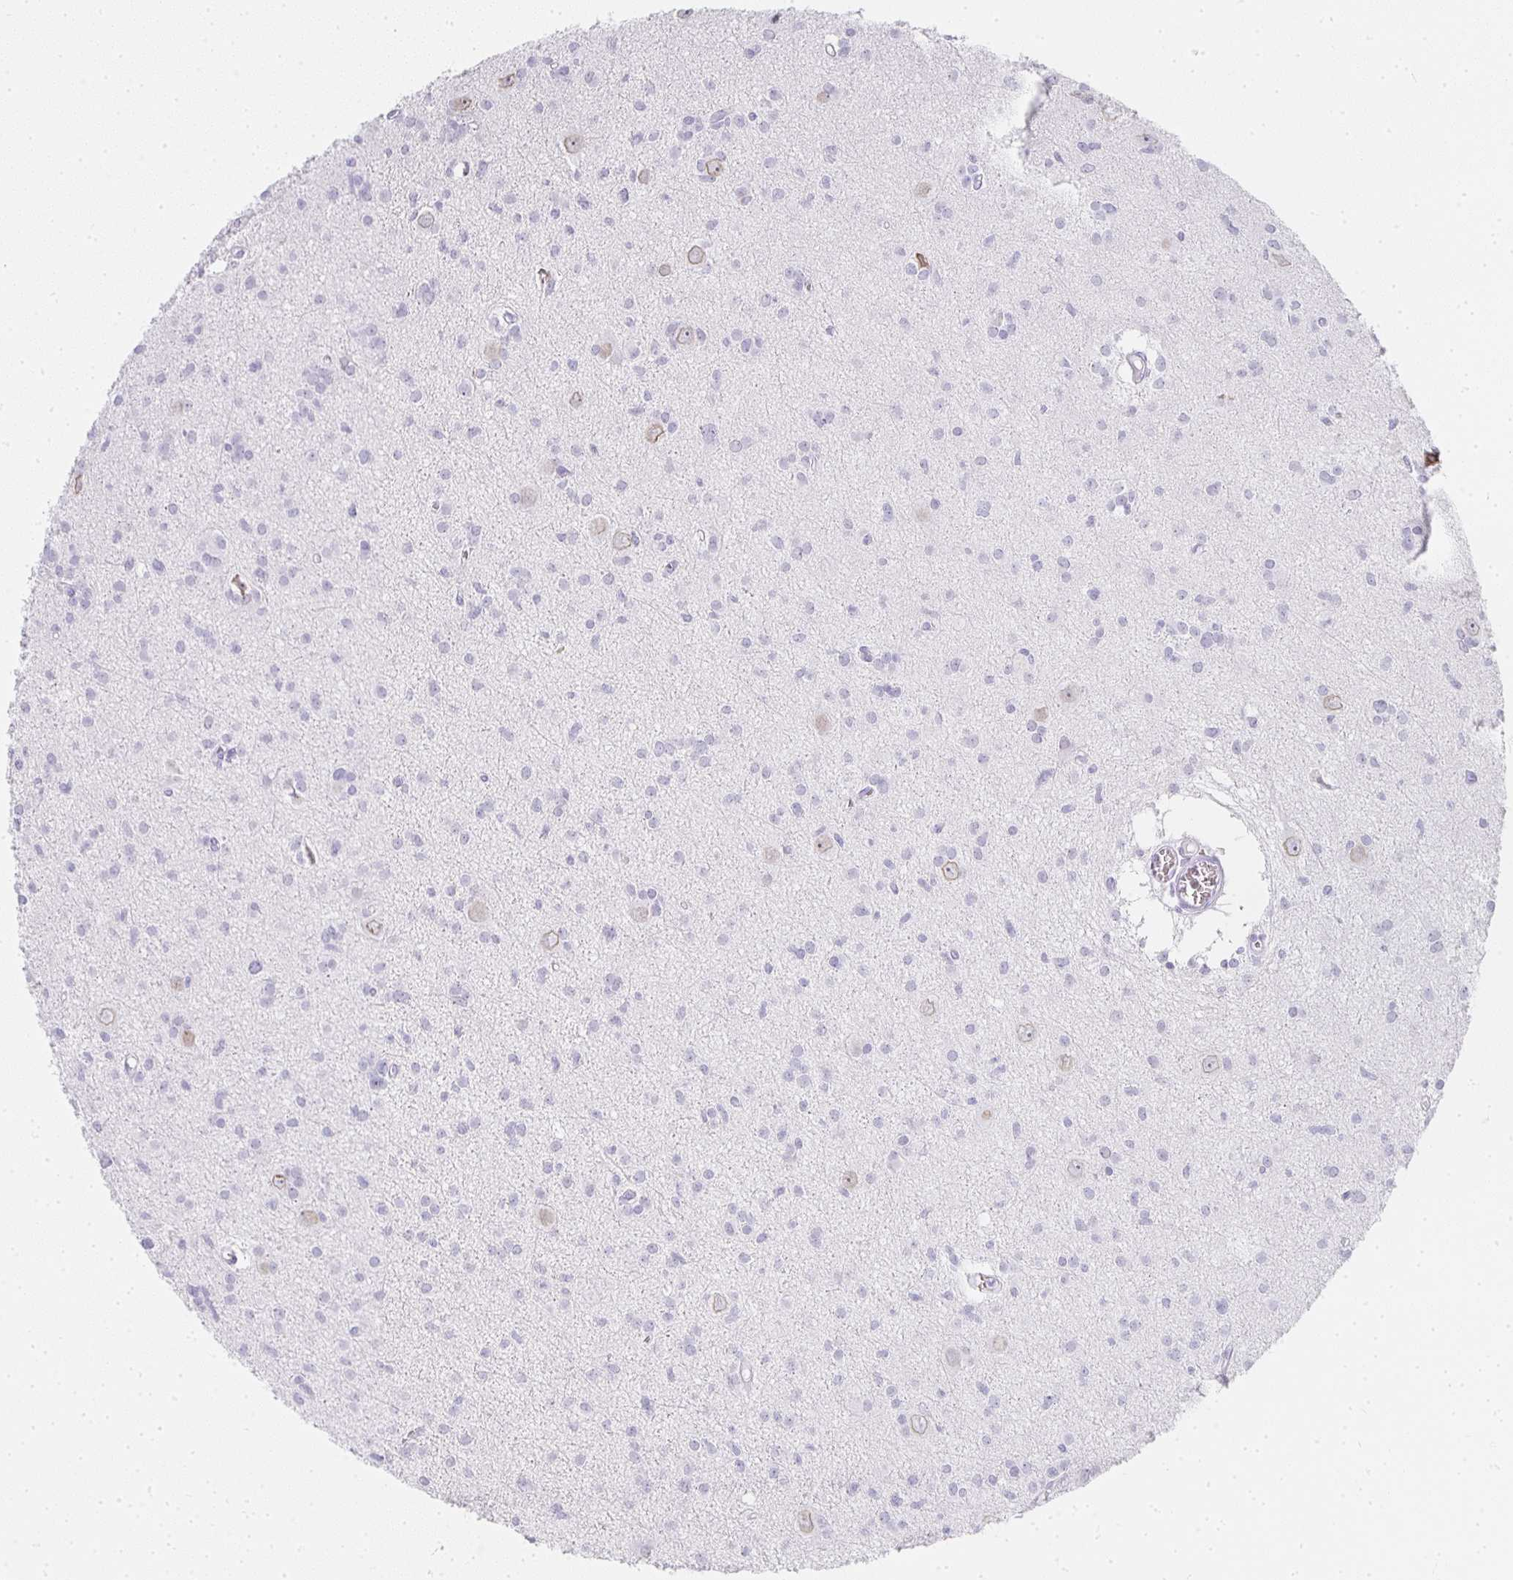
{"staining": {"intensity": "negative", "quantity": "none", "location": "none"}, "tissue": "glioma", "cell_type": "Tumor cells", "image_type": "cancer", "snomed": [{"axis": "morphology", "description": "Glioma, malignant, High grade"}, {"axis": "topography", "description": "Brain"}], "caption": "High magnification brightfield microscopy of glioma stained with DAB (brown) and counterstained with hematoxylin (blue): tumor cells show no significant staining. The staining is performed using DAB (3,3'-diaminobenzidine) brown chromogen with nuclei counter-stained in using hematoxylin.", "gene": "TPSD1", "patient": {"sex": "male", "age": 23}}